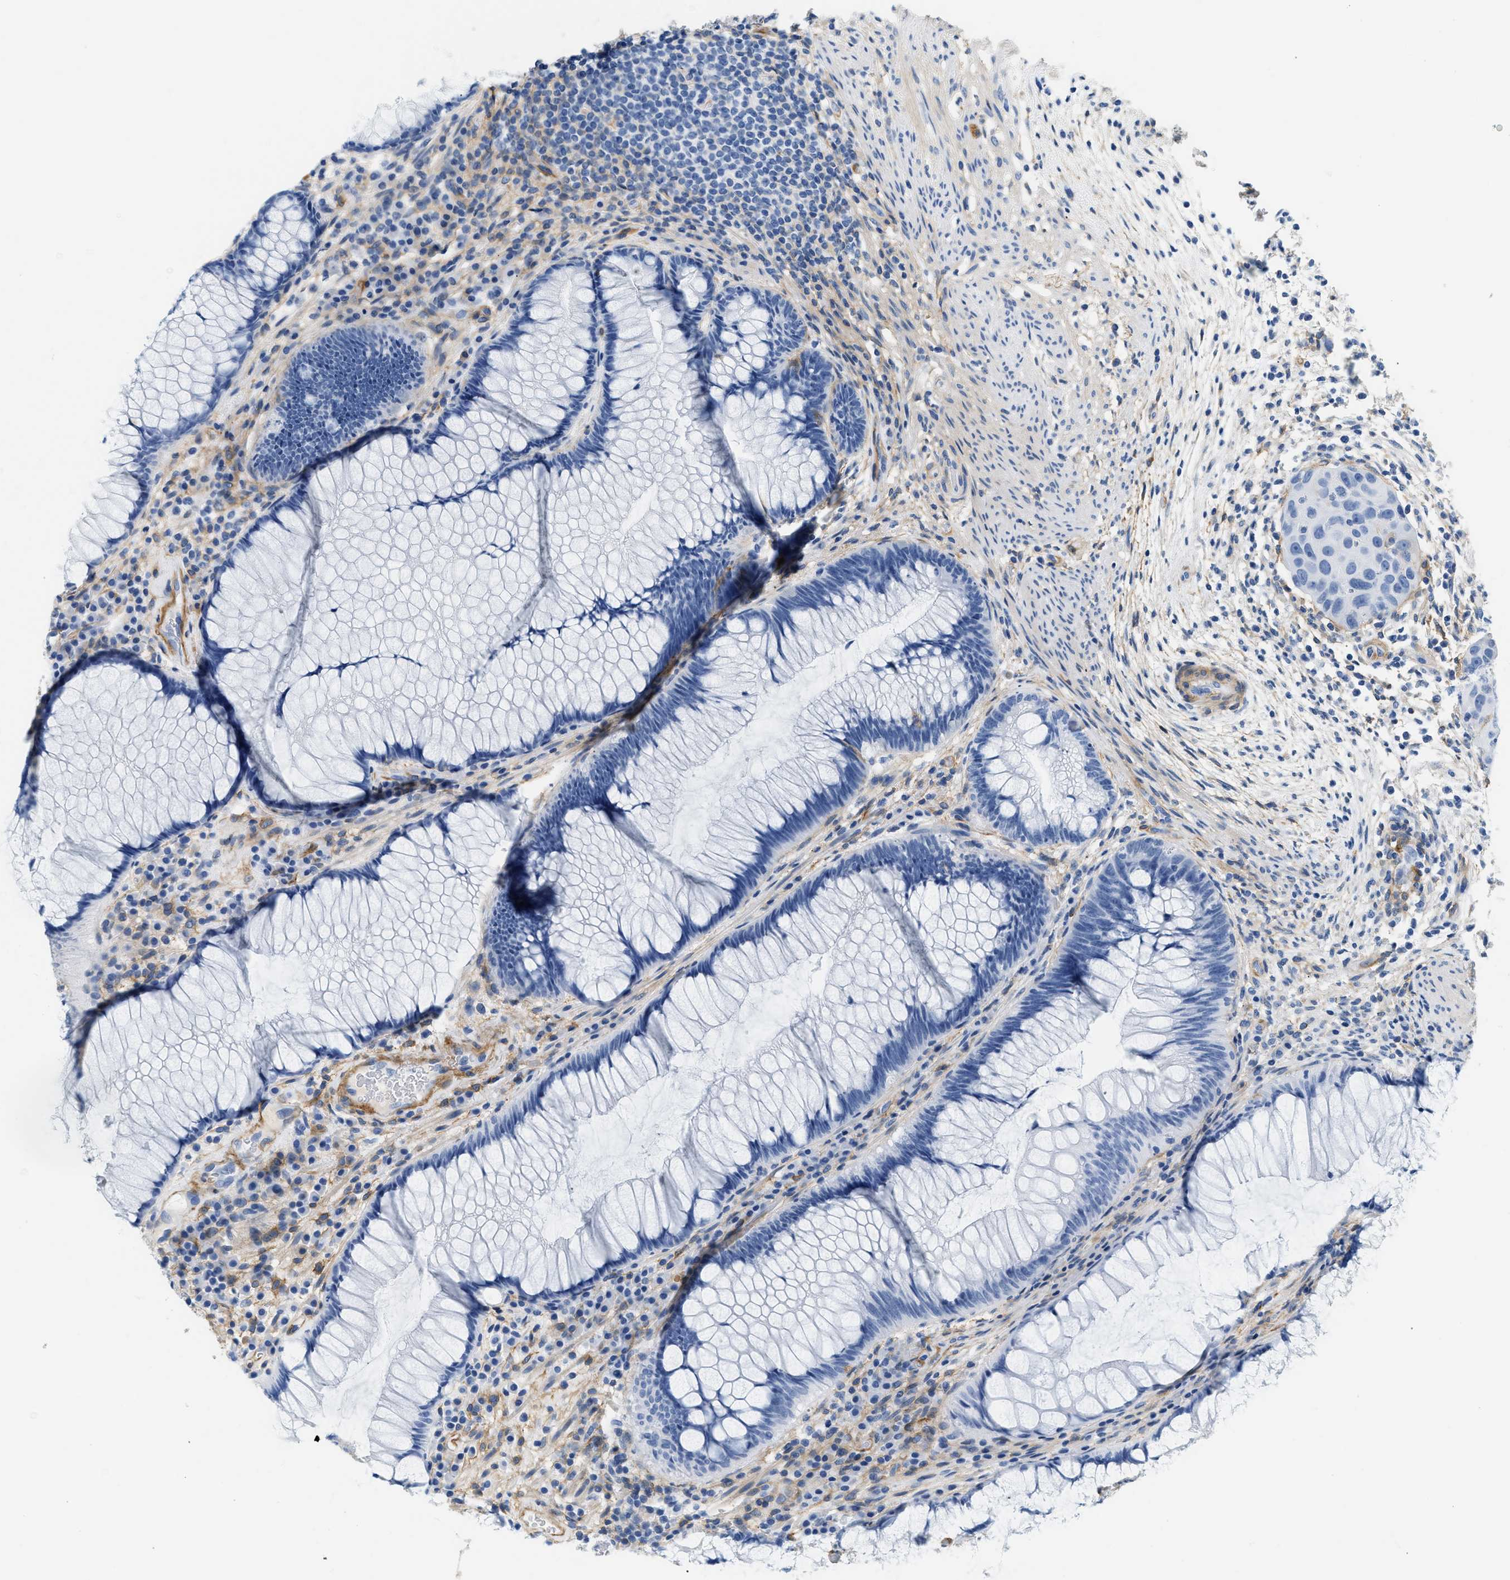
{"staining": {"intensity": "negative", "quantity": "none", "location": "none"}, "tissue": "rectum", "cell_type": "Glandular cells", "image_type": "normal", "snomed": [{"axis": "morphology", "description": "Normal tissue, NOS"}, {"axis": "topography", "description": "Rectum"}], "caption": "This is a micrograph of IHC staining of unremarkable rectum, which shows no positivity in glandular cells. Nuclei are stained in blue.", "gene": "PDGFRB", "patient": {"sex": "male", "age": 51}}